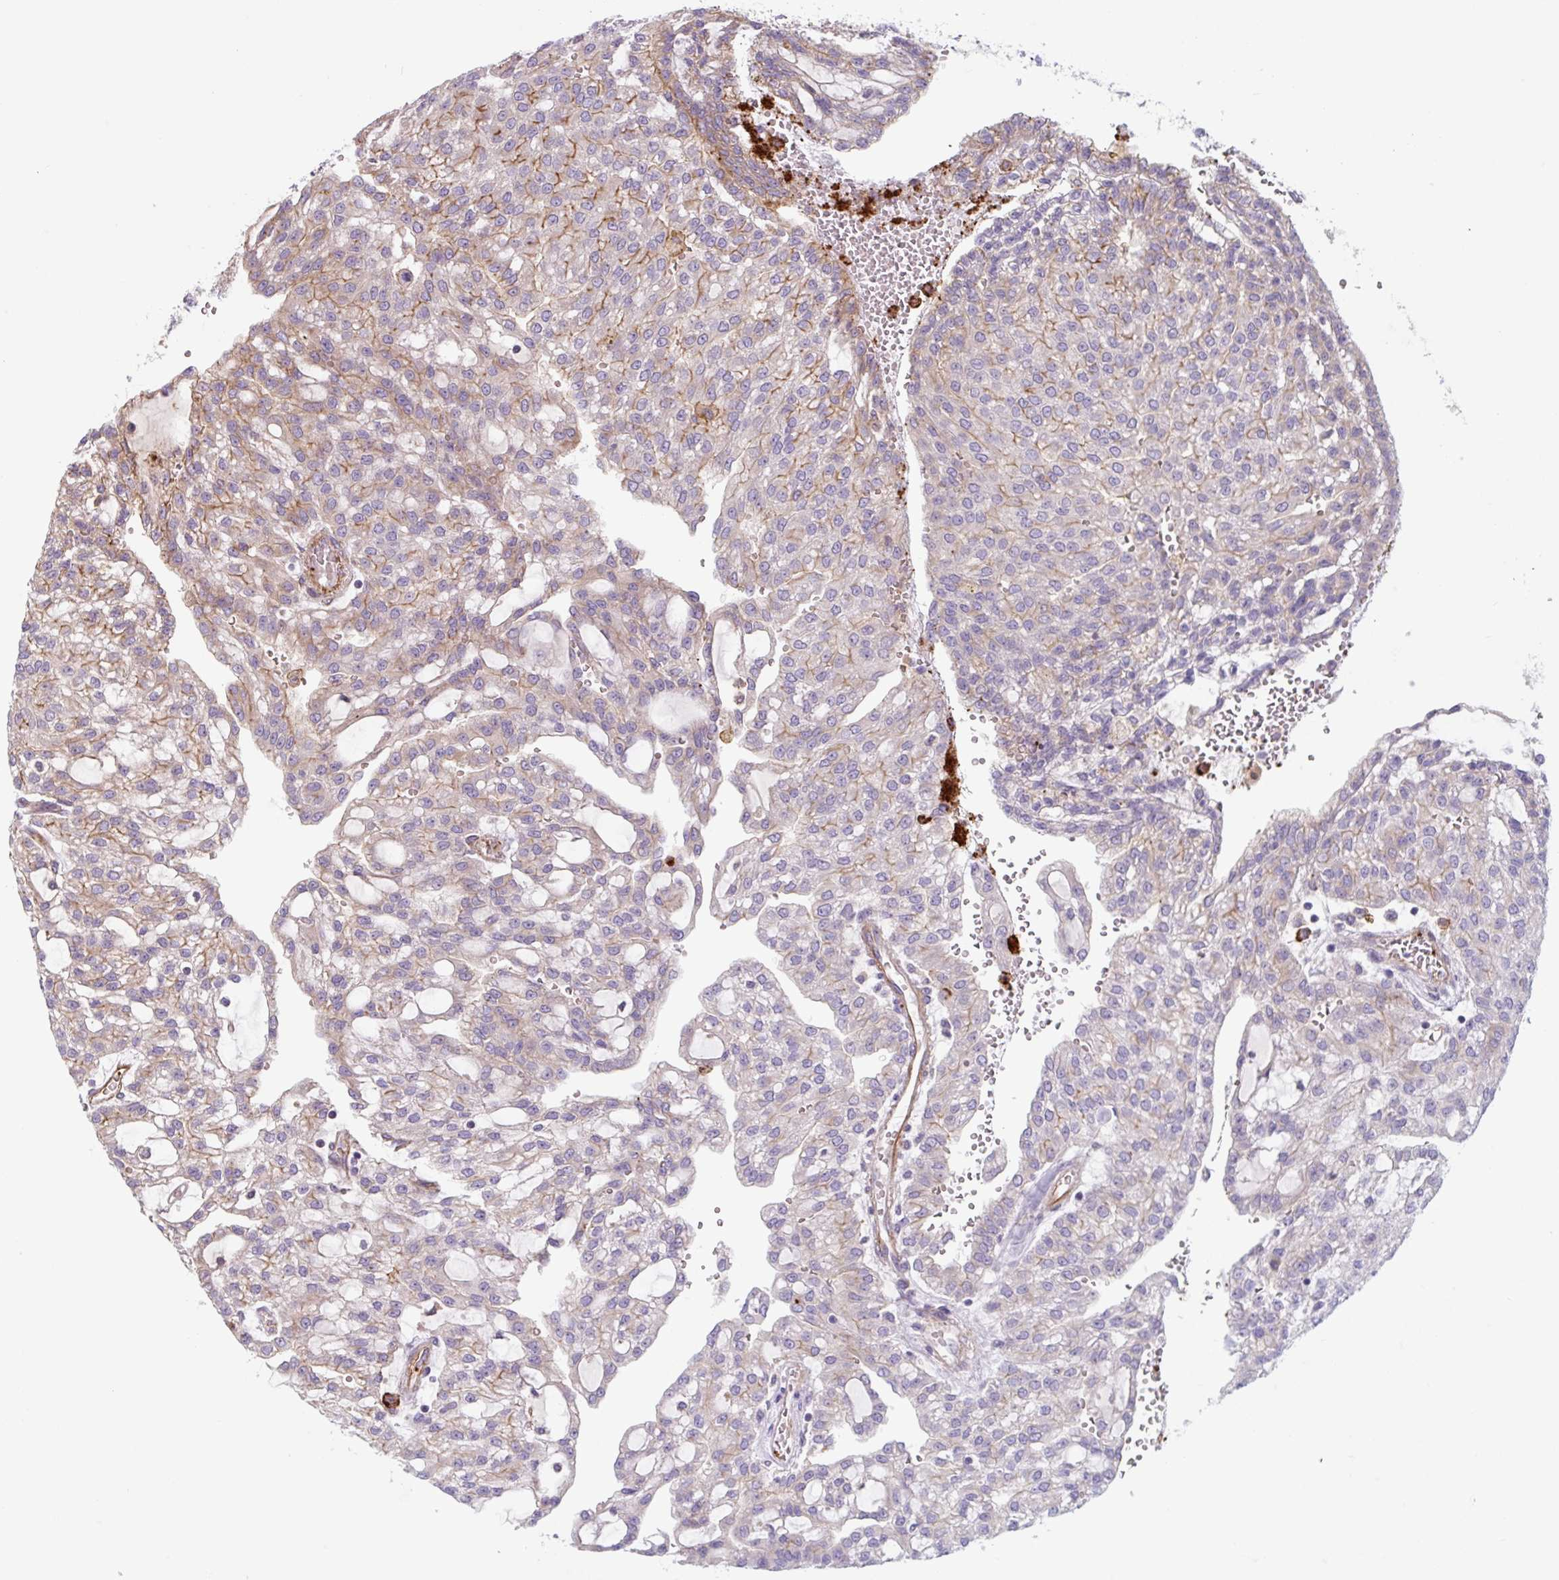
{"staining": {"intensity": "weak", "quantity": "<25%", "location": "cytoplasmic/membranous"}, "tissue": "renal cancer", "cell_type": "Tumor cells", "image_type": "cancer", "snomed": [{"axis": "morphology", "description": "Adenocarcinoma, NOS"}, {"axis": "topography", "description": "Kidney"}], "caption": "Immunohistochemistry (IHC) of adenocarcinoma (renal) demonstrates no staining in tumor cells.", "gene": "DHFR2", "patient": {"sex": "male", "age": 63}}